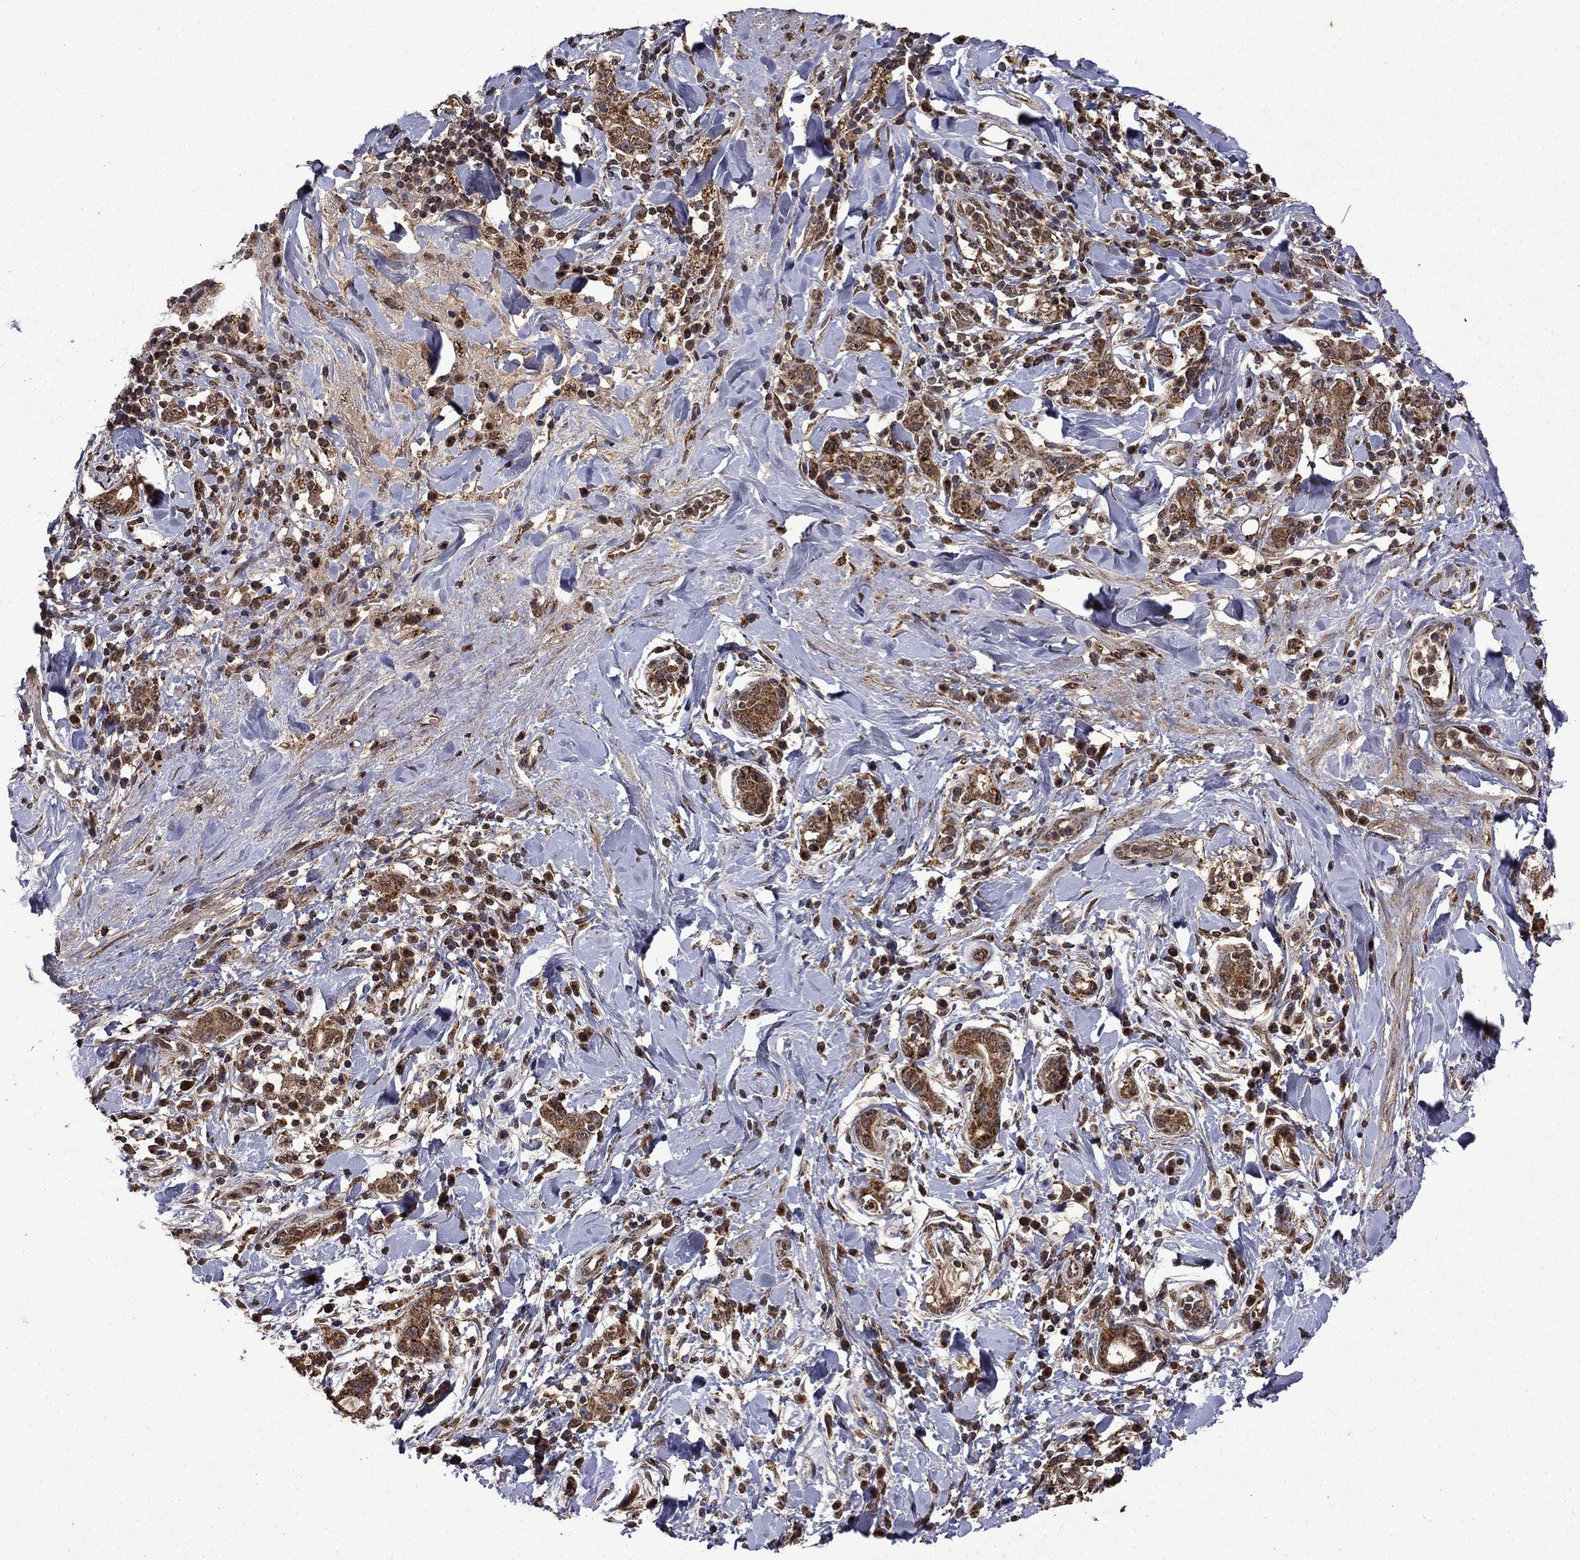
{"staining": {"intensity": "strong", "quantity": ">75%", "location": "cytoplasmic/membranous"}, "tissue": "stomach cancer", "cell_type": "Tumor cells", "image_type": "cancer", "snomed": [{"axis": "morphology", "description": "Adenocarcinoma, NOS"}, {"axis": "topography", "description": "Stomach"}], "caption": "About >75% of tumor cells in human stomach cancer display strong cytoplasmic/membranous protein expression as visualized by brown immunohistochemical staining.", "gene": "ITM2B", "patient": {"sex": "male", "age": 79}}